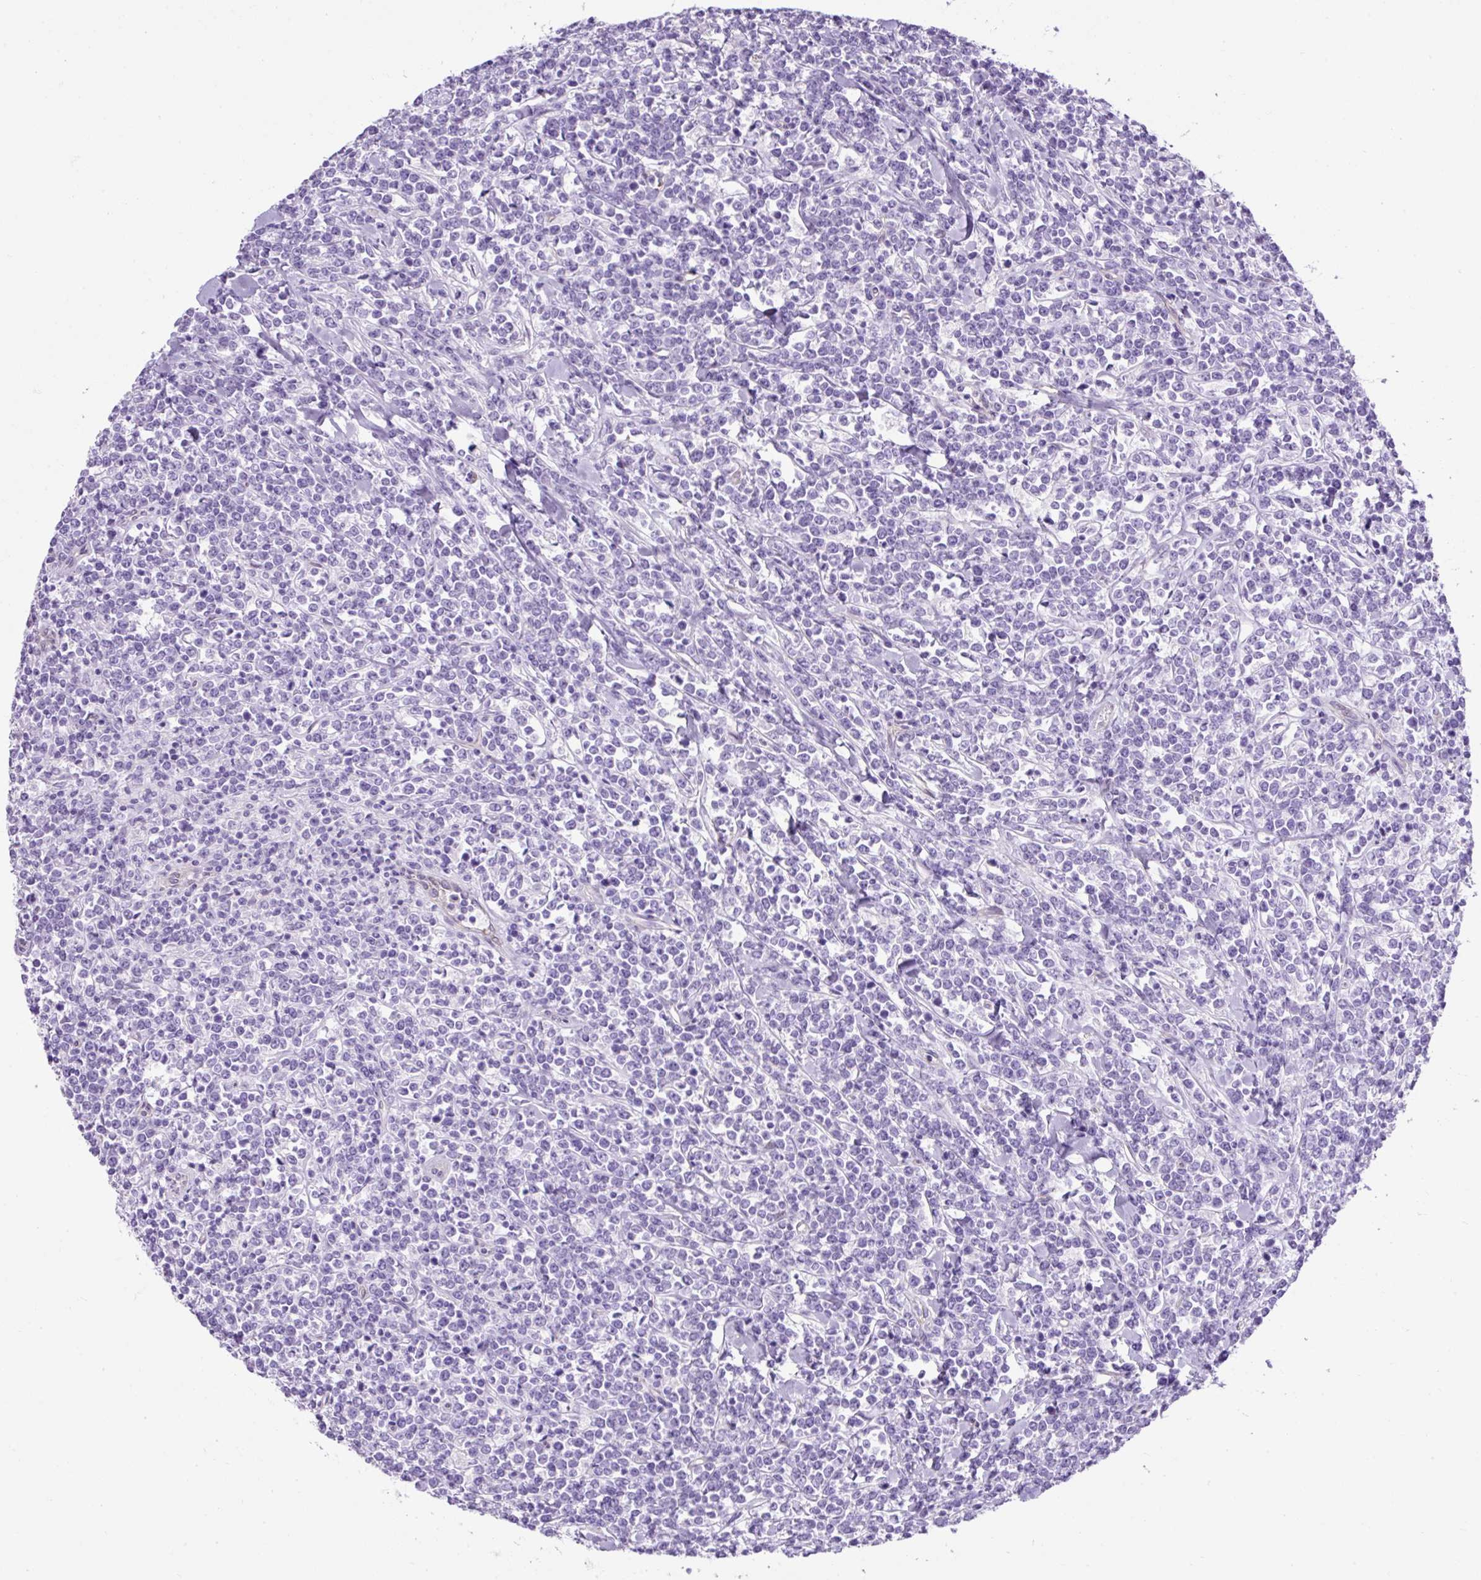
{"staining": {"intensity": "negative", "quantity": "none", "location": "none"}, "tissue": "lymphoma", "cell_type": "Tumor cells", "image_type": "cancer", "snomed": [{"axis": "morphology", "description": "Malignant lymphoma, non-Hodgkin's type, High grade"}, {"axis": "topography", "description": "Small intestine"}, {"axis": "topography", "description": "Colon"}], "caption": "A high-resolution photomicrograph shows IHC staining of lymphoma, which reveals no significant positivity in tumor cells.", "gene": "KRT12", "patient": {"sex": "male", "age": 8}}